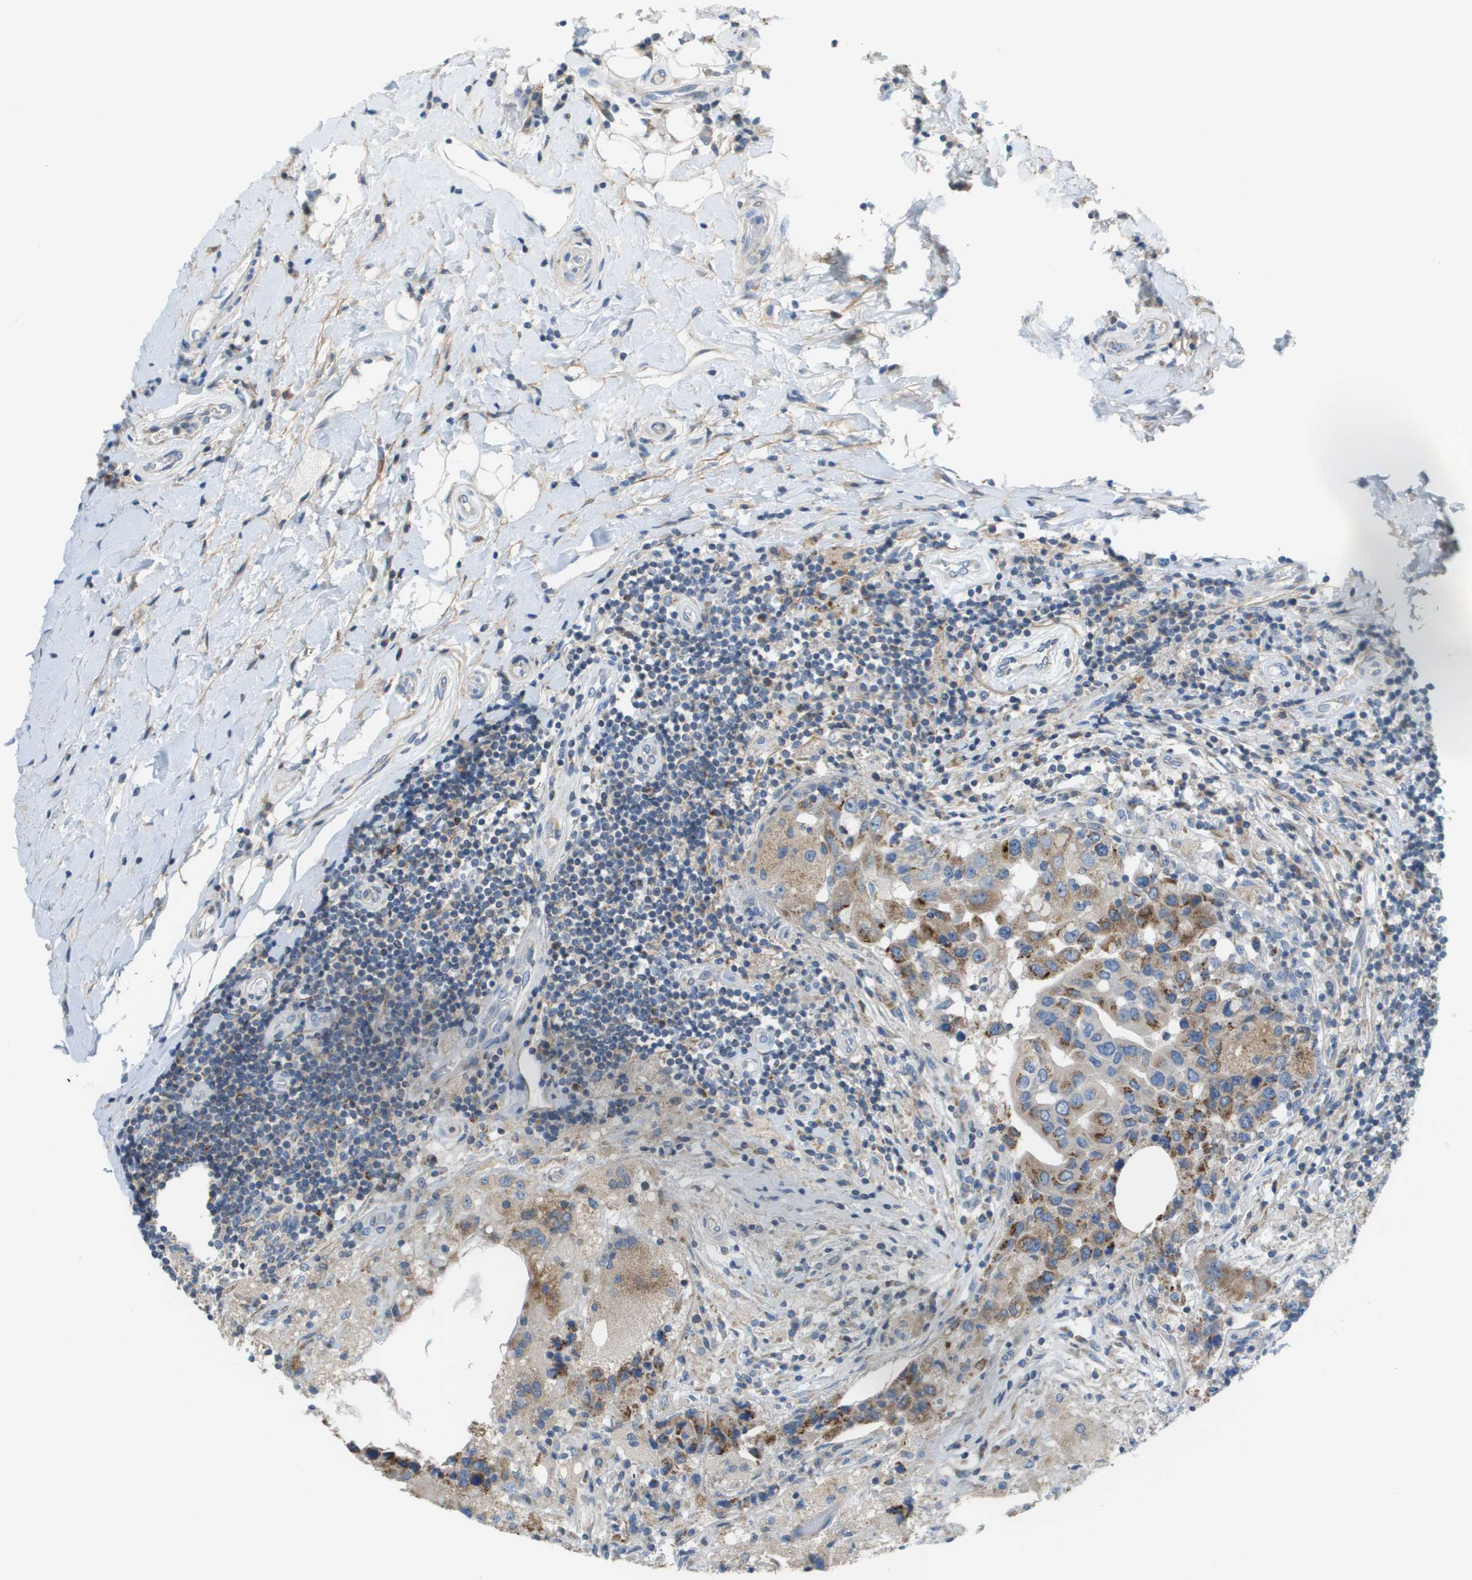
{"staining": {"intensity": "moderate", "quantity": ">75%", "location": "cytoplasmic/membranous"}, "tissue": "breast cancer", "cell_type": "Tumor cells", "image_type": "cancer", "snomed": [{"axis": "morphology", "description": "Duct carcinoma"}, {"axis": "topography", "description": "Breast"}], "caption": "IHC histopathology image of neoplastic tissue: human breast cancer (infiltrating ductal carcinoma) stained using immunohistochemistry (IHC) displays medium levels of moderate protein expression localized specifically in the cytoplasmic/membranous of tumor cells, appearing as a cytoplasmic/membranous brown color.", "gene": "GALNT6", "patient": {"sex": "female", "age": 27}}